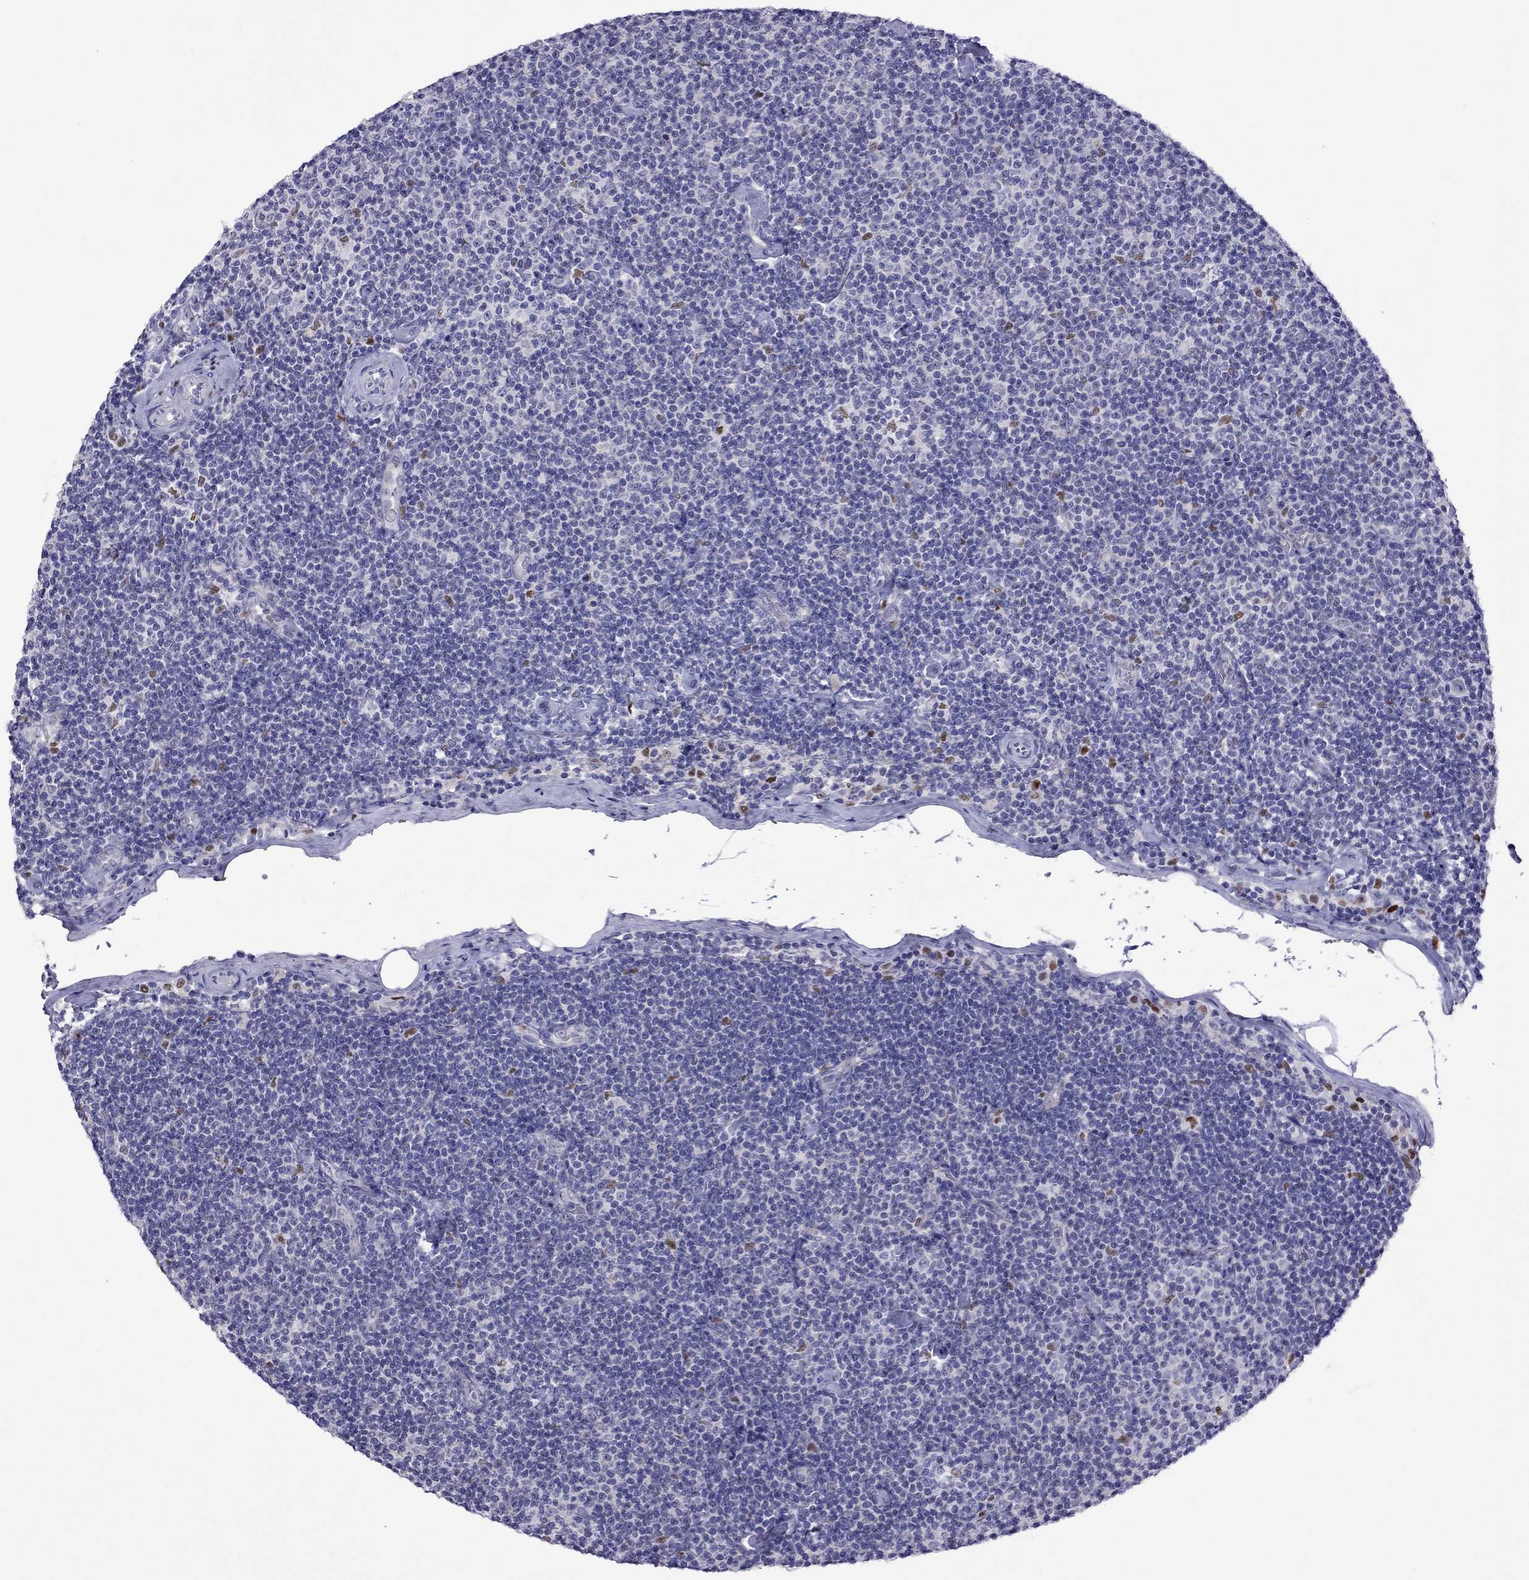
{"staining": {"intensity": "negative", "quantity": "none", "location": "none"}, "tissue": "lymphoma", "cell_type": "Tumor cells", "image_type": "cancer", "snomed": [{"axis": "morphology", "description": "Malignant lymphoma, non-Hodgkin's type, Low grade"}, {"axis": "topography", "description": "Lymph node"}], "caption": "IHC micrograph of human lymphoma stained for a protein (brown), which demonstrates no expression in tumor cells. Brightfield microscopy of immunohistochemistry (IHC) stained with DAB (brown) and hematoxylin (blue), captured at high magnification.", "gene": "MPZ", "patient": {"sex": "male", "age": 81}}